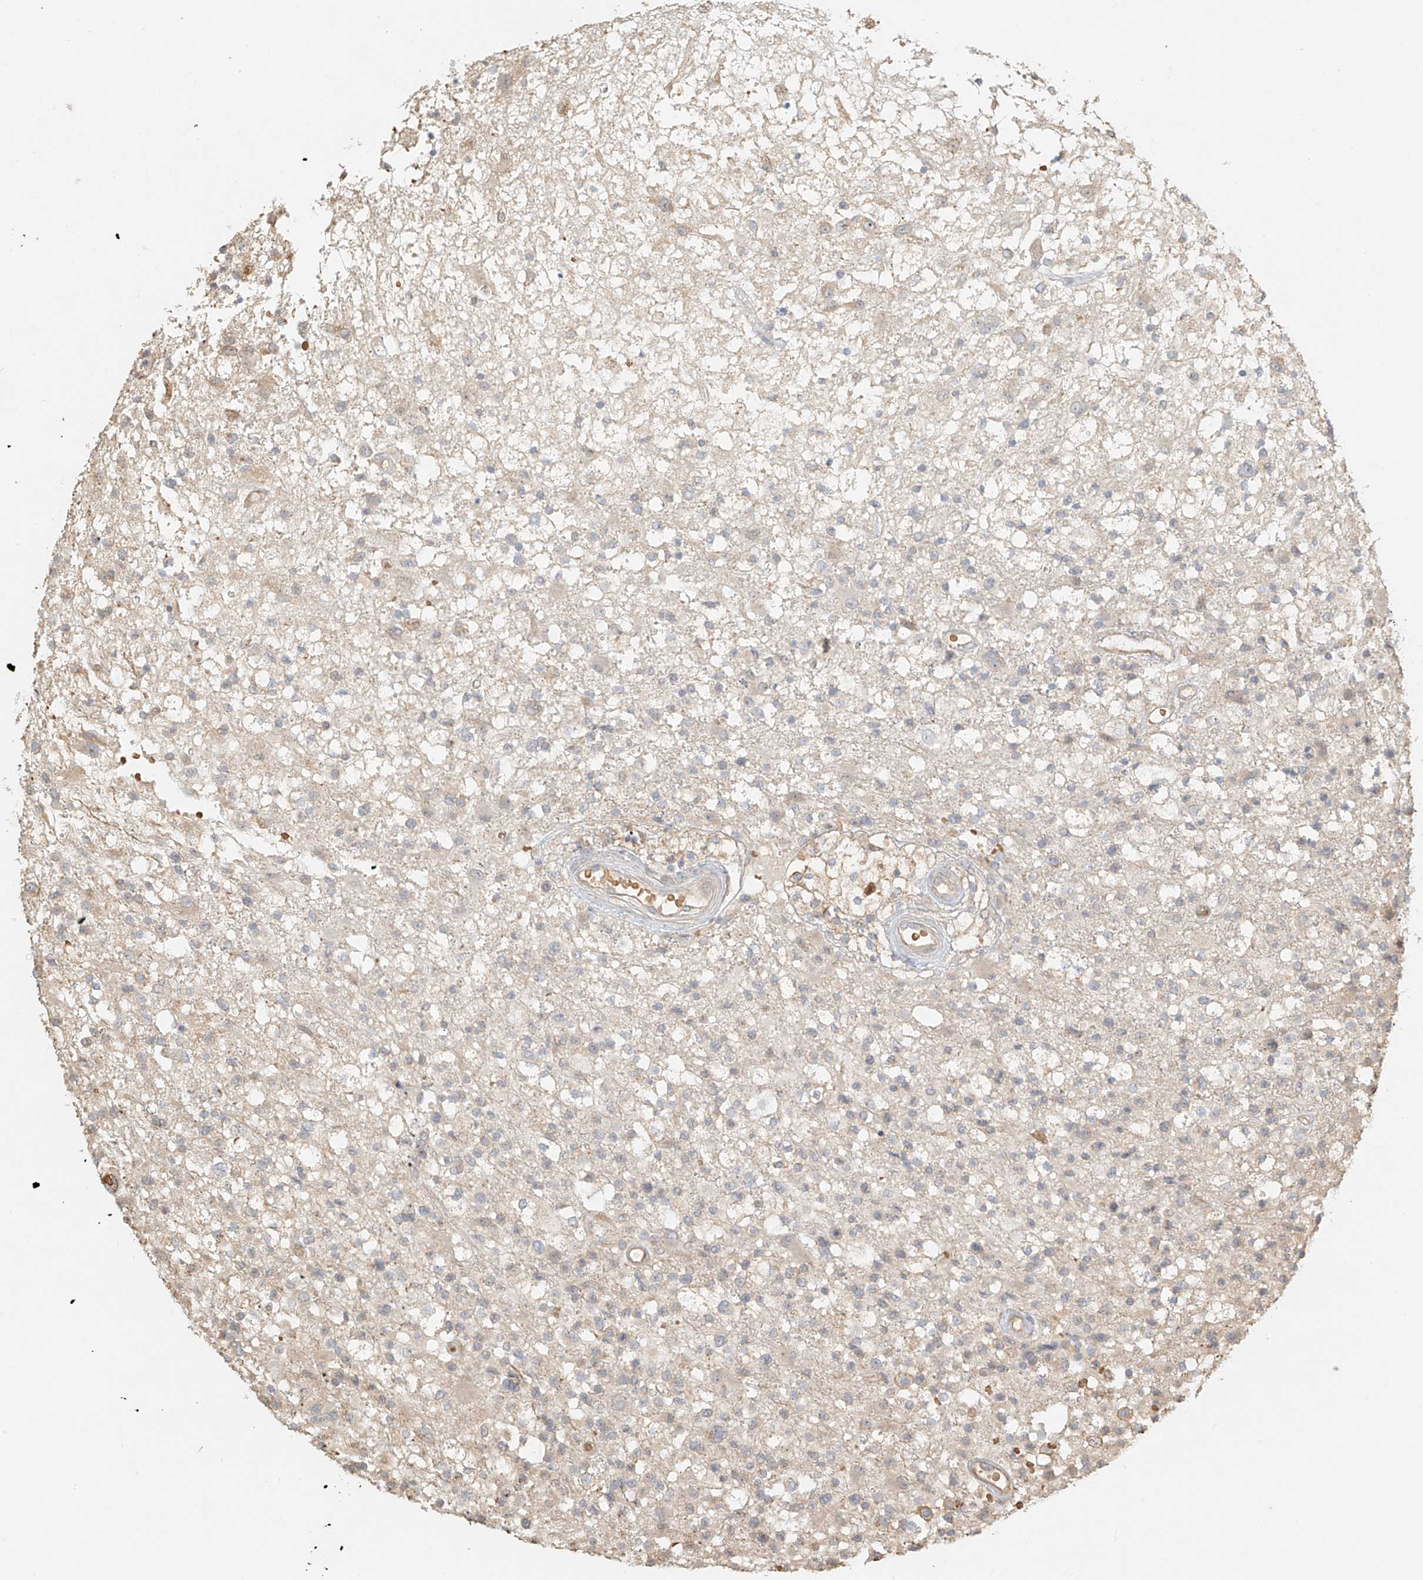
{"staining": {"intensity": "negative", "quantity": "none", "location": "none"}, "tissue": "glioma", "cell_type": "Tumor cells", "image_type": "cancer", "snomed": [{"axis": "morphology", "description": "Glioma, malignant, High grade"}, {"axis": "morphology", "description": "Glioblastoma, NOS"}, {"axis": "topography", "description": "Brain"}], "caption": "Immunohistochemistry of human glioma displays no staining in tumor cells.", "gene": "UPK1B", "patient": {"sex": "male", "age": 60}}